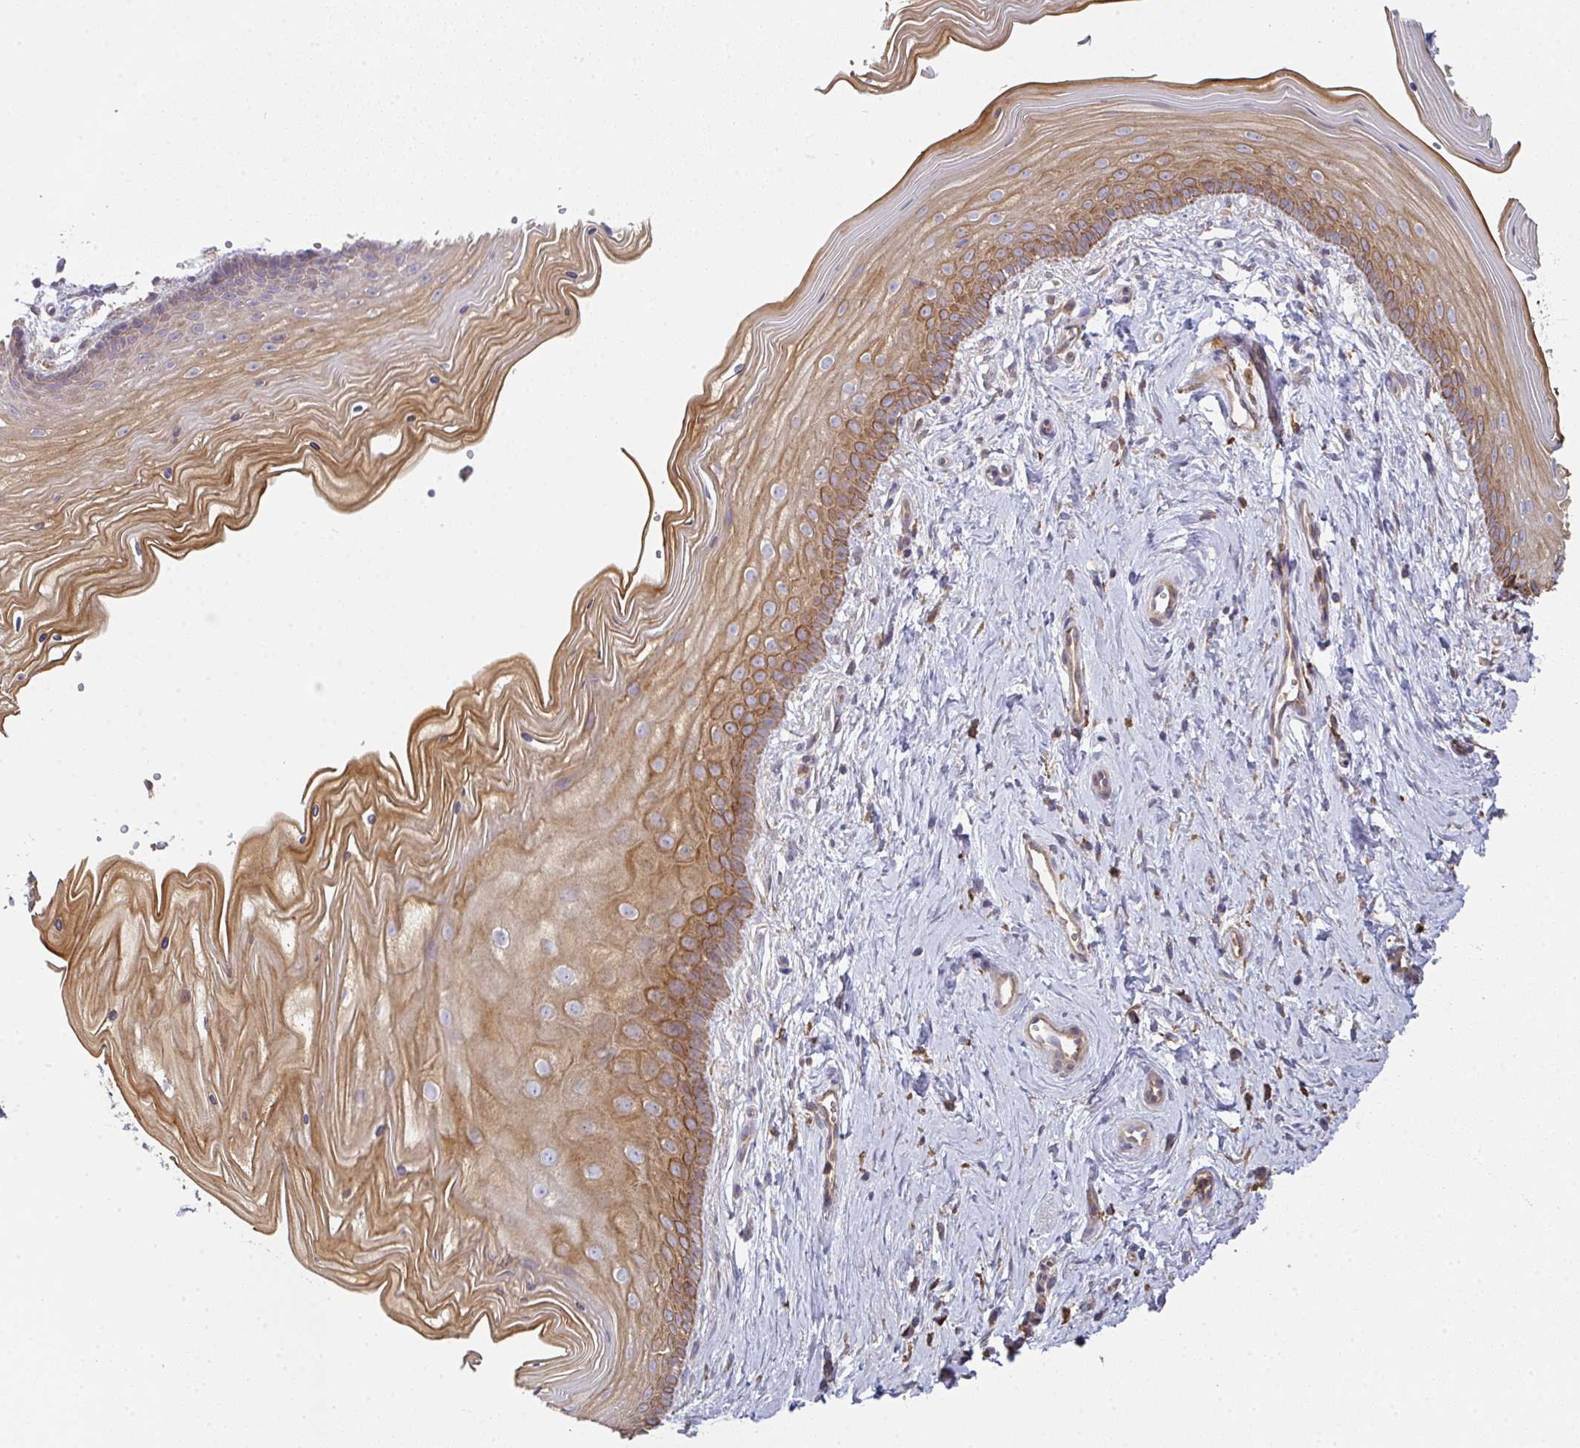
{"staining": {"intensity": "moderate", "quantity": "25%-75%", "location": "cytoplasmic/membranous"}, "tissue": "vagina", "cell_type": "Squamous epithelial cells", "image_type": "normal", "snomed": [{"axis": "morphology", "description": "Normal tissue, NOS"}, {"axis": "topography", "description": "Vagina"}], "caption": "Immunohistochemistry (IHC) micrograph of unremarkable vagina: vagina stained using IHC shows medium levels of moderate protein expression localized specifically in the cytoplasmic/membranous of squamous epithelial cells, appearing as a cytoplasmic/membranous brown color.", "gene": "SNX5", "patient": {"sex": "female", "age": 38}}